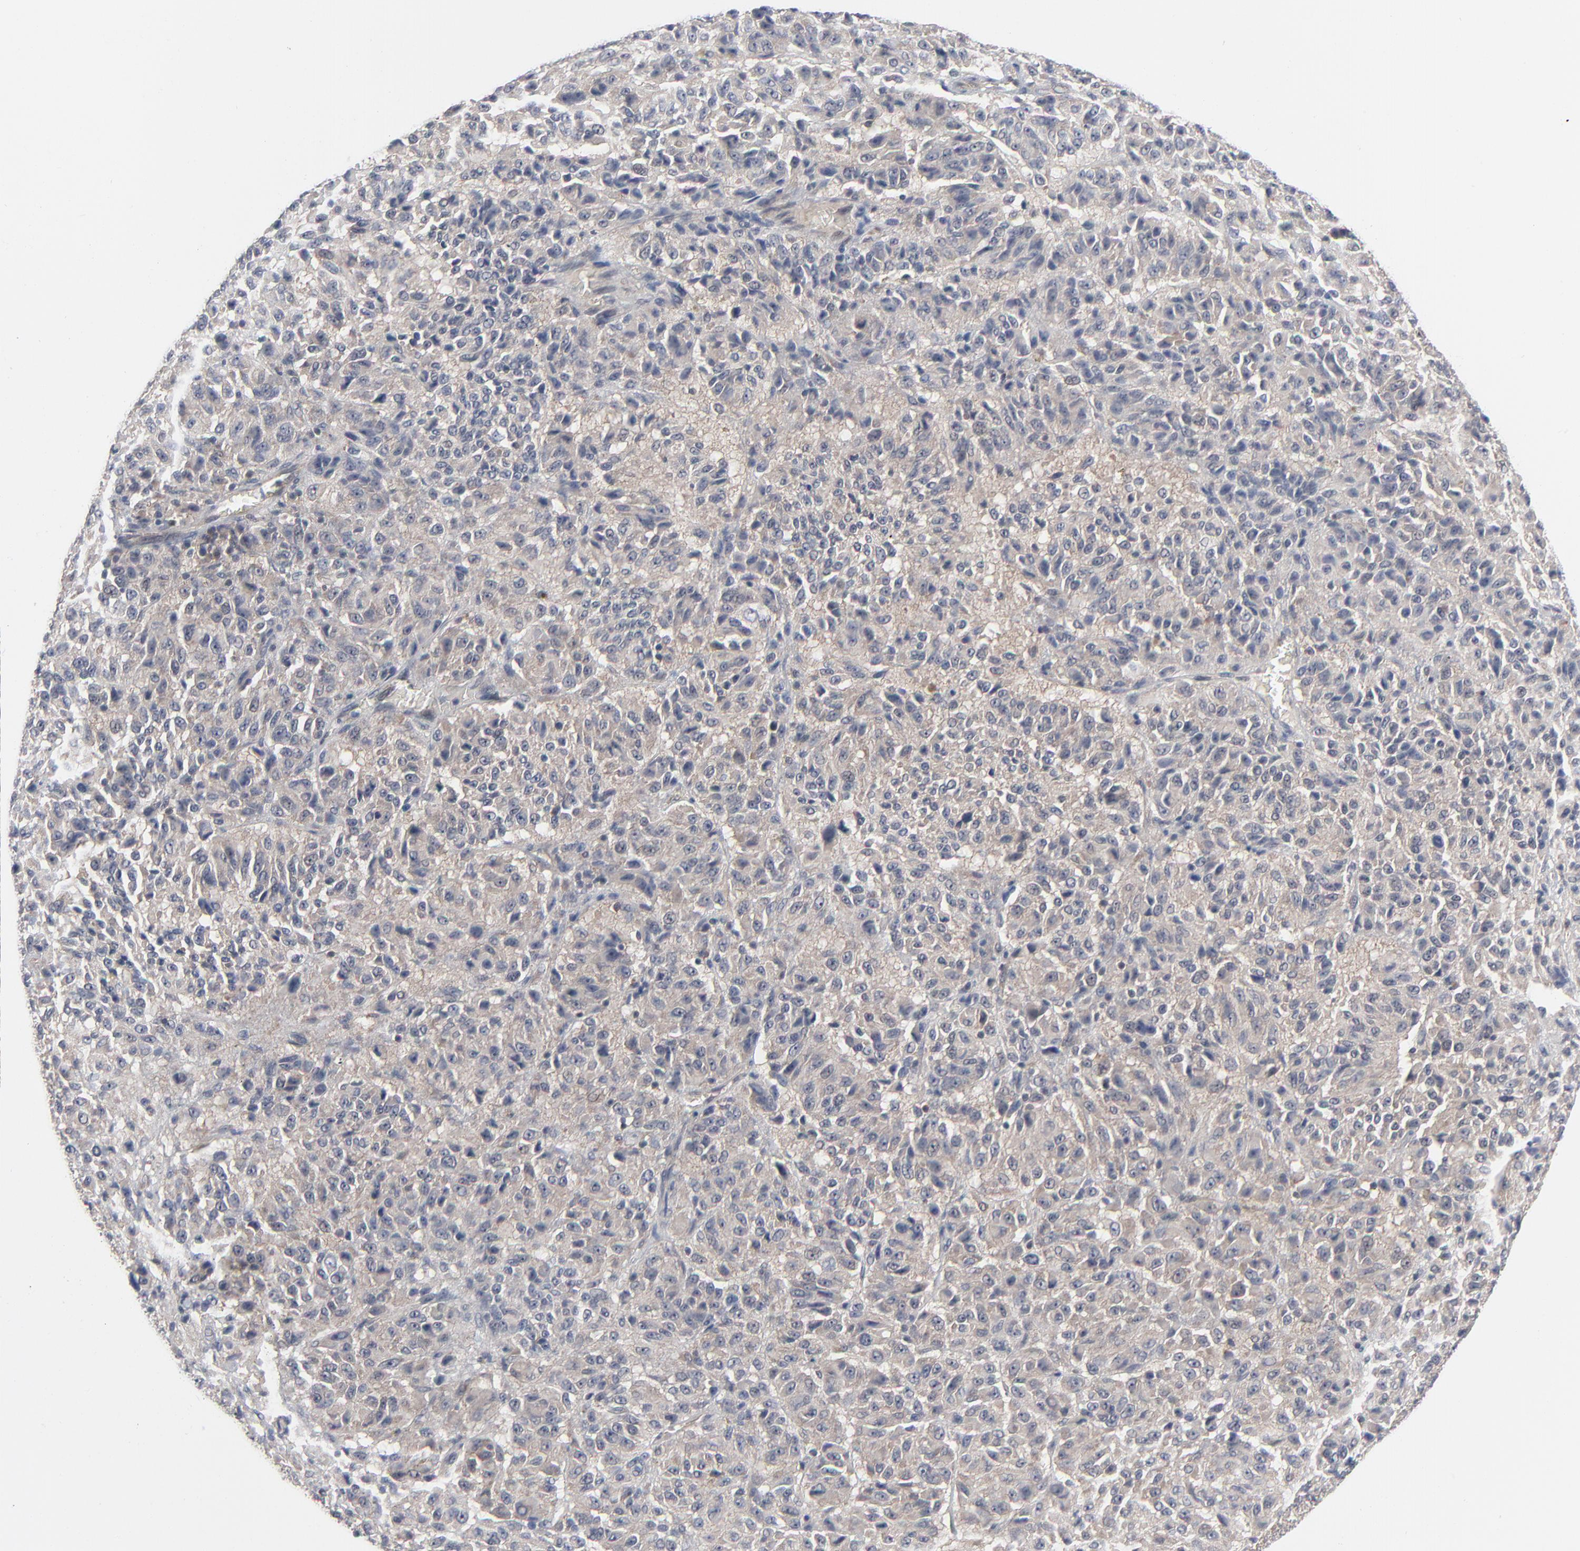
{"staining": {"intensity": "weak", "quantity": ">75%", "location": "cytoplasmic/membranous"}, "tissue": "melanoma", "cell_type": "Tumor cells", "image_type": "cancer", "snomed": [{"axis": "morphology", "description": "Malignant melanoma, Metastatic site"}, {"axis": "topography", "description": "Lung"}], "caption": "Human melanoma stained with a brown dye exhibits weak cytoplasmic/membranous positive staining in approximately >75% of tumor cells.", "gene": "RPS6KB1", "patient": {"sex": "male", "age": 64}}